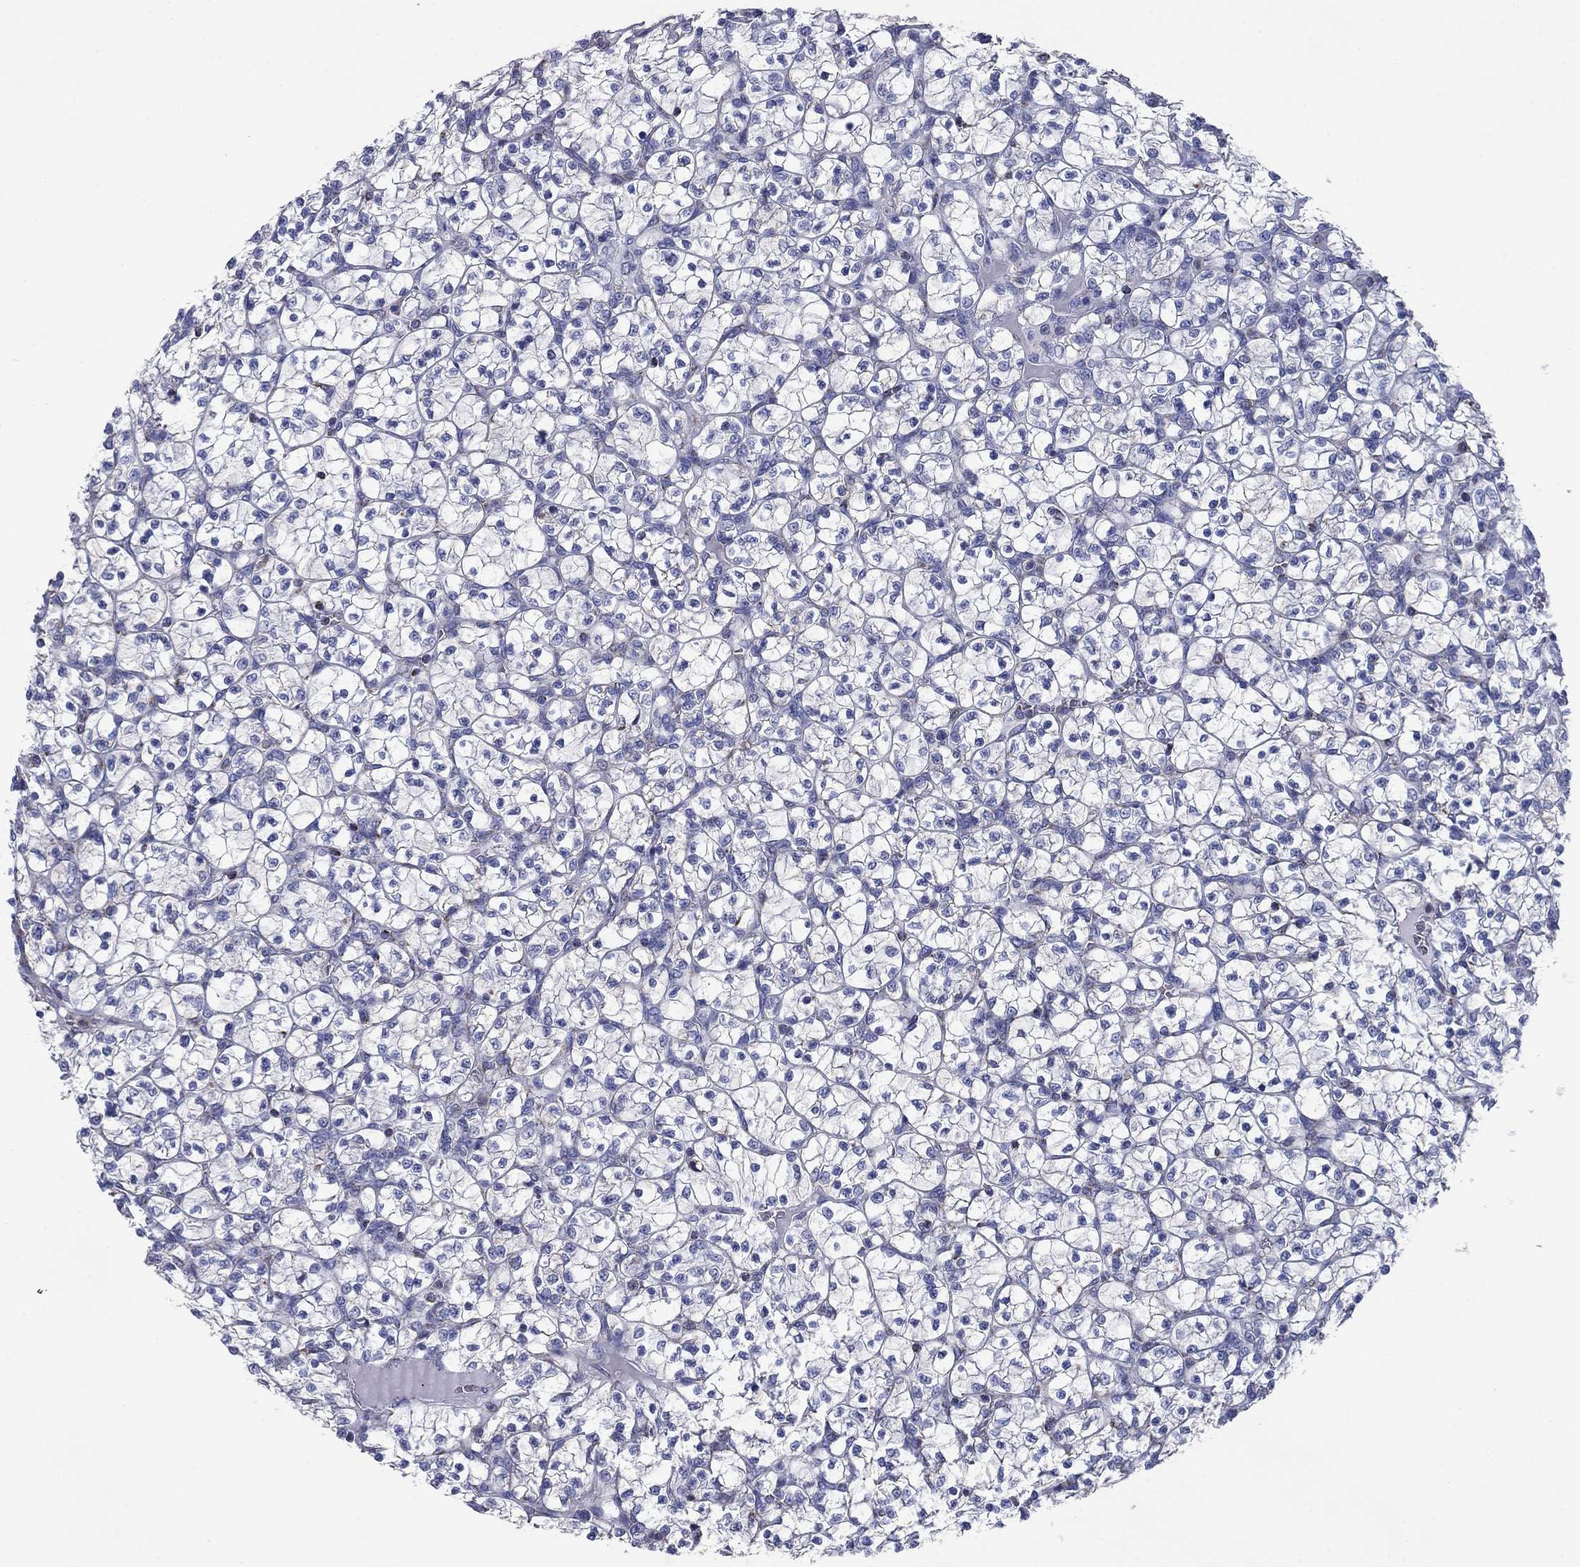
{"staining": {"intensity": "negative", "quantity": "none", "location": "none"}, "tissue": "renal cancer", "cell_type": "Tumor cells", "image_type": "cancer", "snomed": [{"axis": "morphology", "description": "Adenocarcinoma, NOS"}, {"axis": "topography", "description": "Kidney"}], "caption": "Renal cancer stained for a protein using IHC displays no staining tumor cells.", "gene": "NDUFA4L2", "patient": {"sex": "female", "age": 89}}